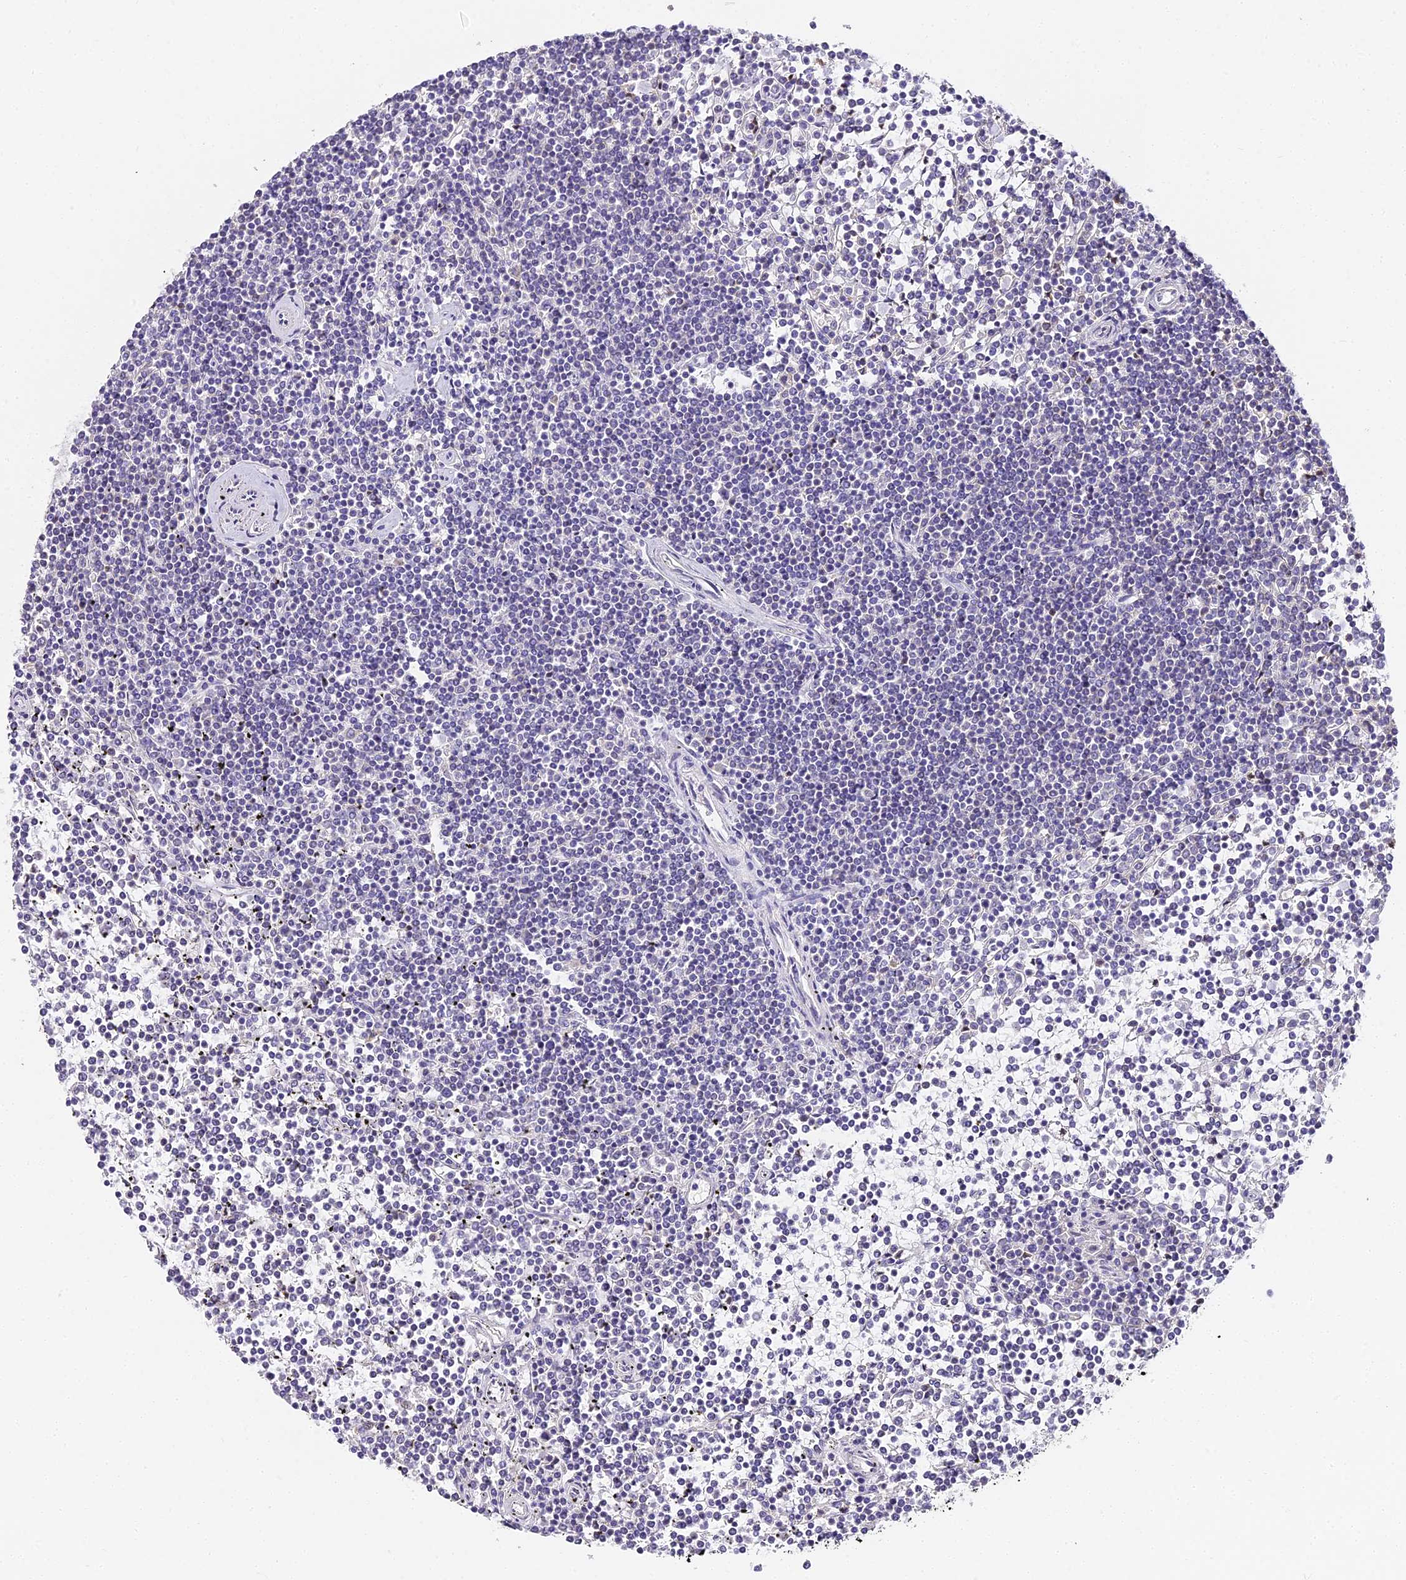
{"staining": {"intensity": "negative", "quantity": "none", "location": "none"}, "tissue": "lymphoma", "cell_type": "Tumor cells", "image_type": "cancer", "snomed": [{"axis": "morphology", "description": "Malignant lymphoma, non-Hodgkin's type, Low grade"}, {"axis": "topography", "description": "Spleen"}], "caption": "IHC of human lymphoma demonstrates no staining in tumor cells.", "gene": "ABHD14A-ACY1", "patient": {"sex": "female", "age": 19}}